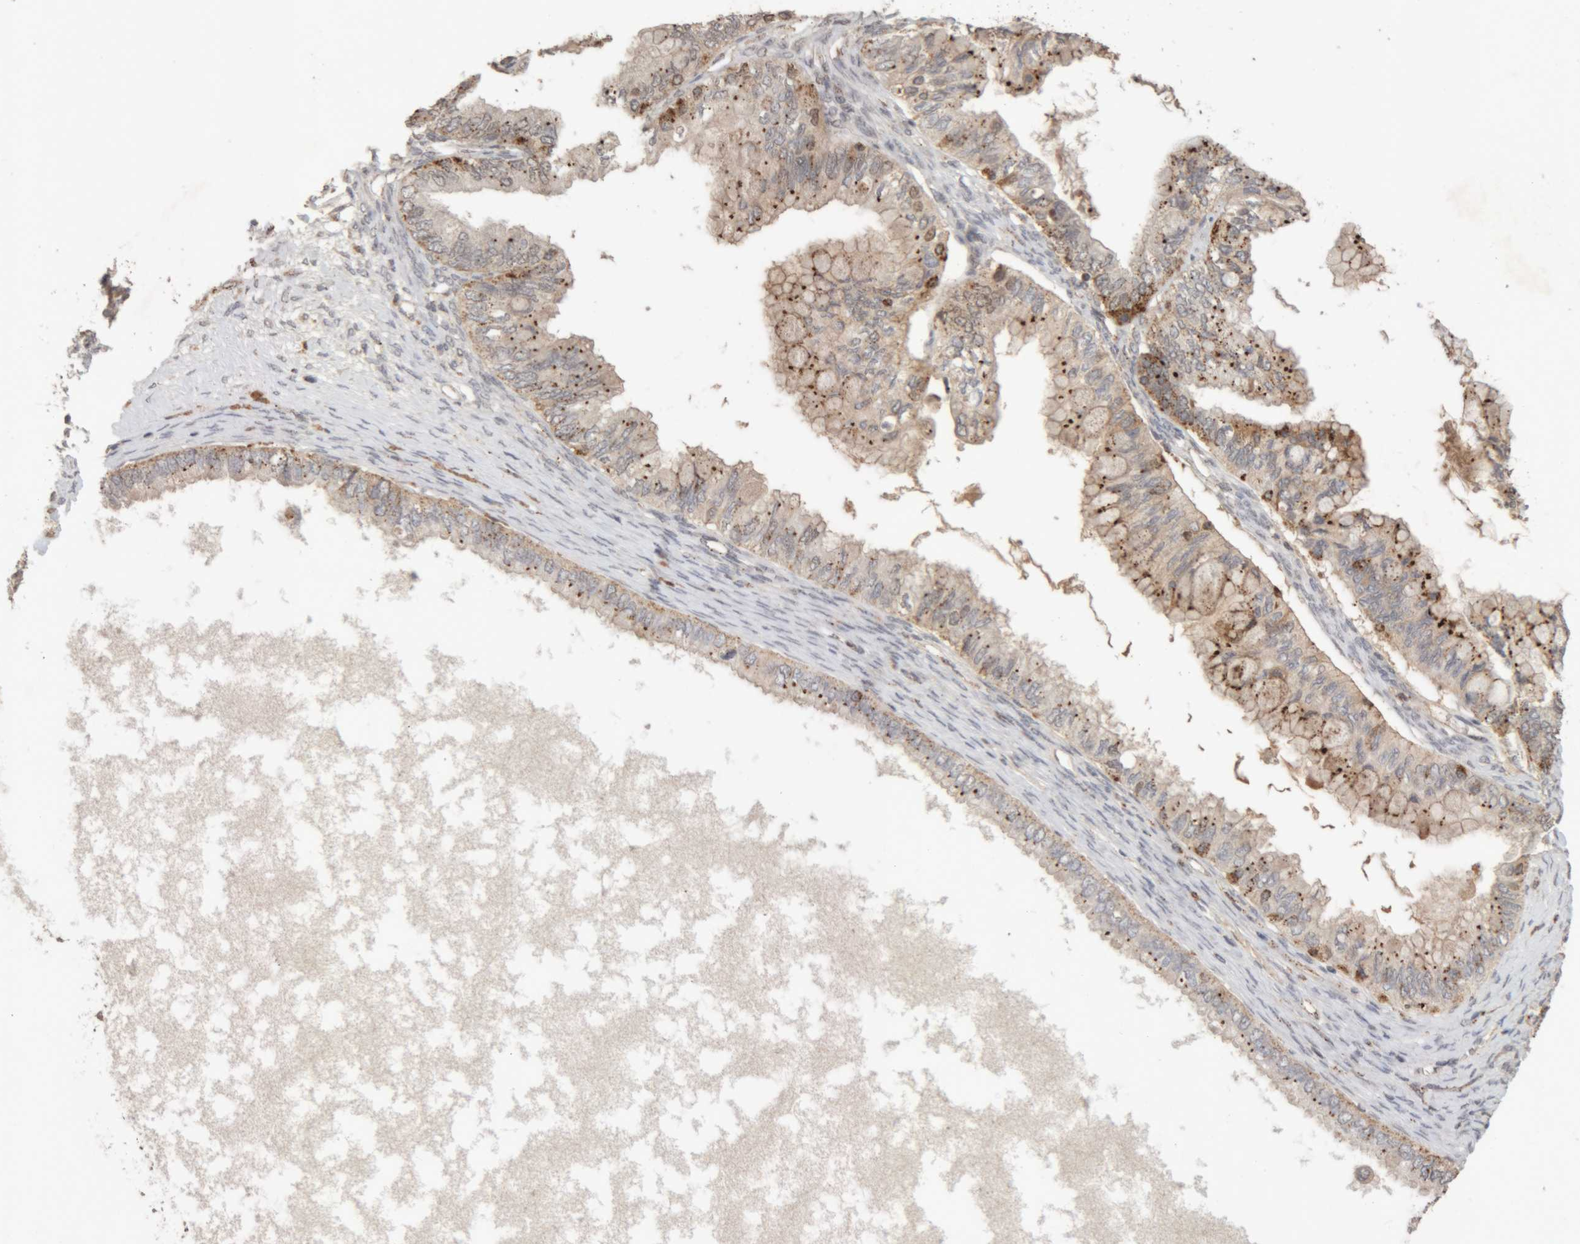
{"staining": {"intensity": "strong", "quantity": "25%-75%", "location": "cytoplasmic/membranous"}, "tissue": "ovarian cancer", "cell_type": "Tumor cells", "image_type": "cancer", "snomed": [{"axis": "morphology", "description": "Cystadenocarcinoma, mucinous, NOS"}, {"axis": "topography", "description": "Ovary"}], "caption": "Approximately 25%-75% of tumor cells in ovarian cancer demonstrate strong cytoplasmic/membranous protein staining as visualized by brown immunohistochemical staining.", "gene": "ARSA", "patient": {"sex": "female", "age": 80}}